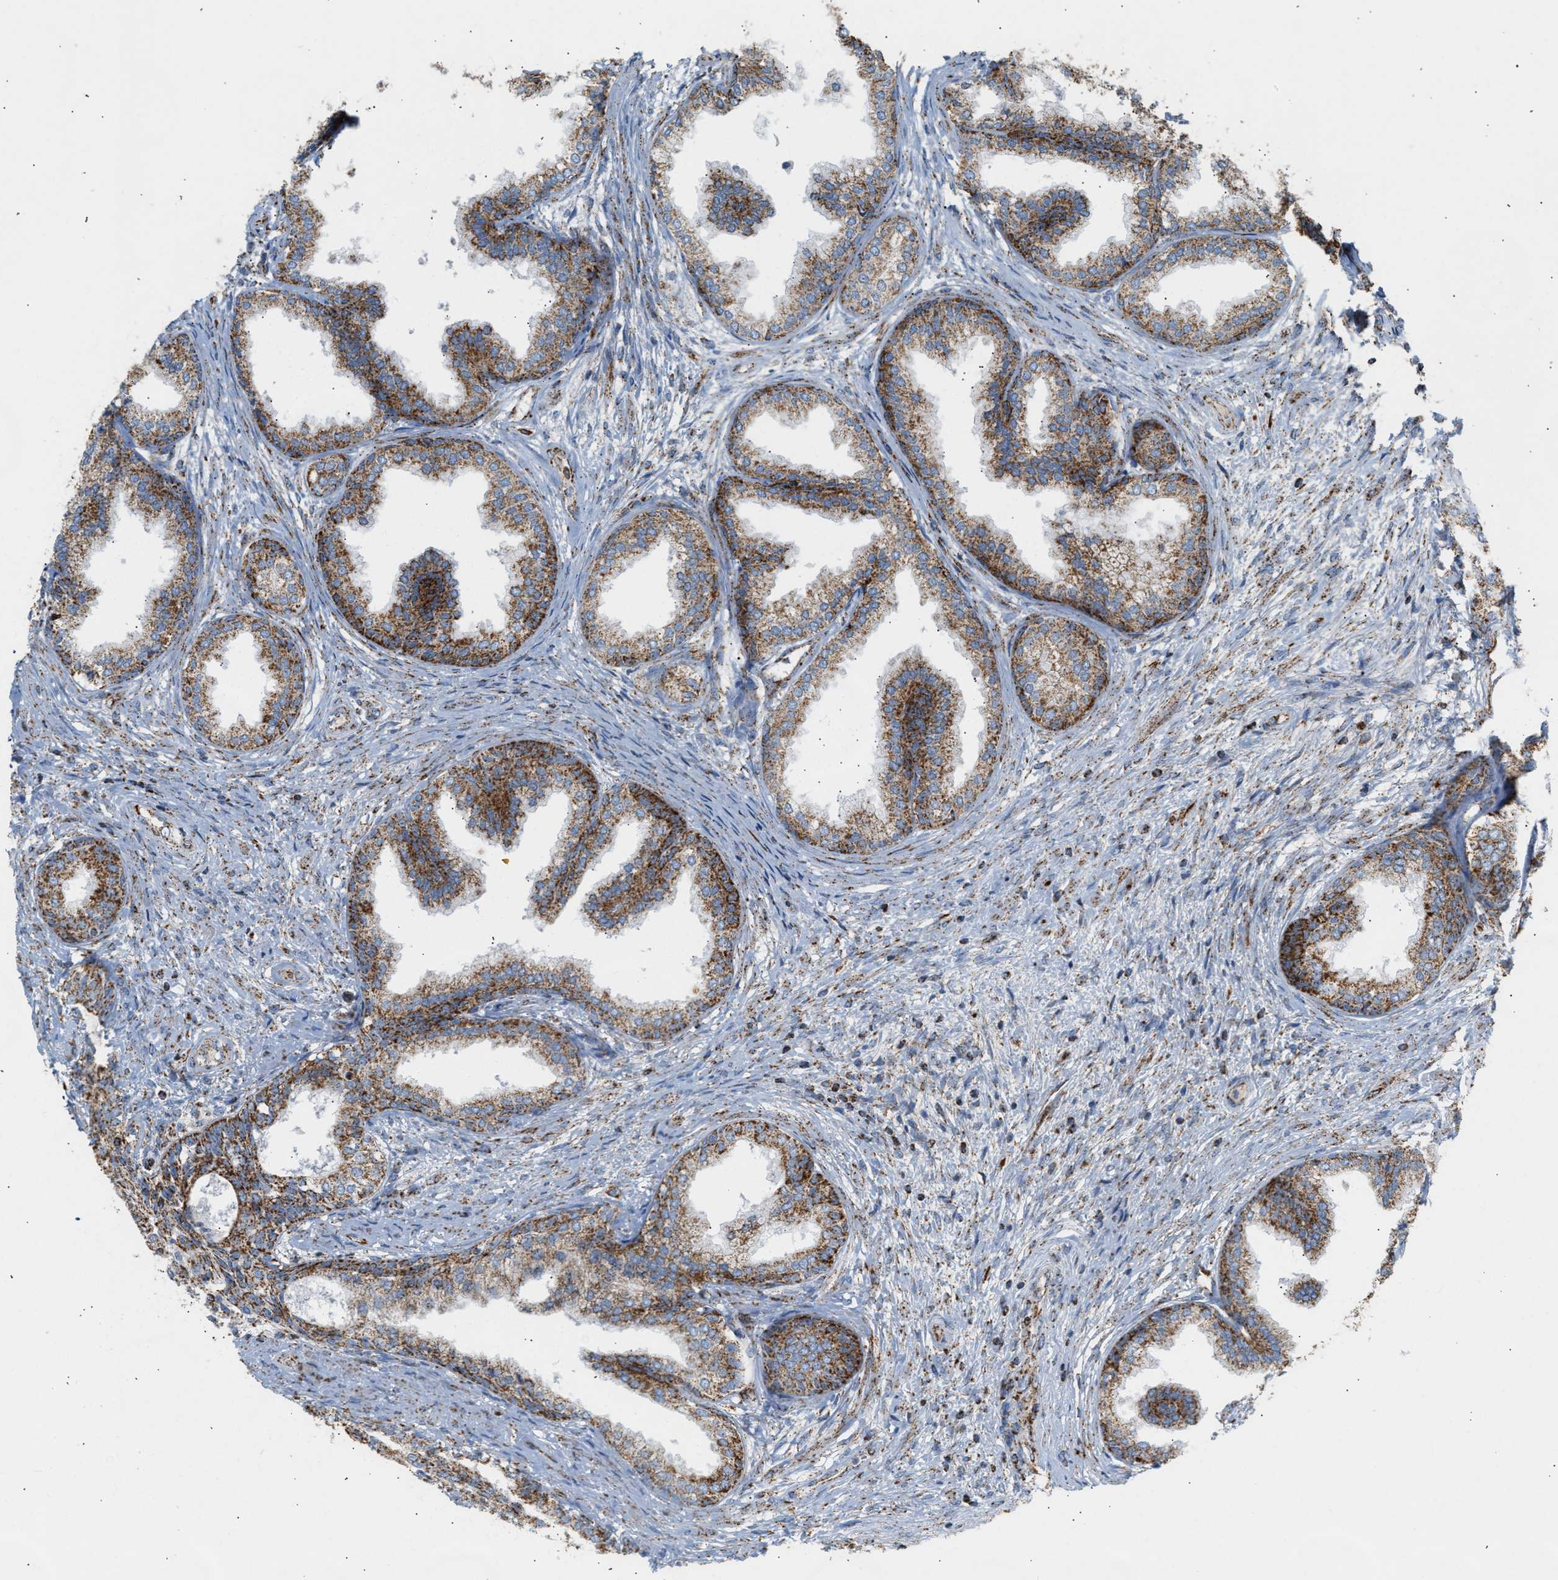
{"staining": {"intensity": "moderate", "quantity": ">75%", "location": "cytoplasmic/membranous"}, "tissue": "prostate", "cell_type": "Glandular cells", "image_type": "normal", "snomed": [{"axis": "morphology", "description": "Normal tissue, NOS"}, {"axis": "topography", "description": "Prostate"}], "caption": "A brown stain labels moderate cytoplasmic/membranous positivity of a protein in glandular cells of normal prostate. Ihc stains the protein of interest in brown and the nuclei are stained blue.", "gene": "OGDH", "patient": {"sex": "male", "age": 76}}